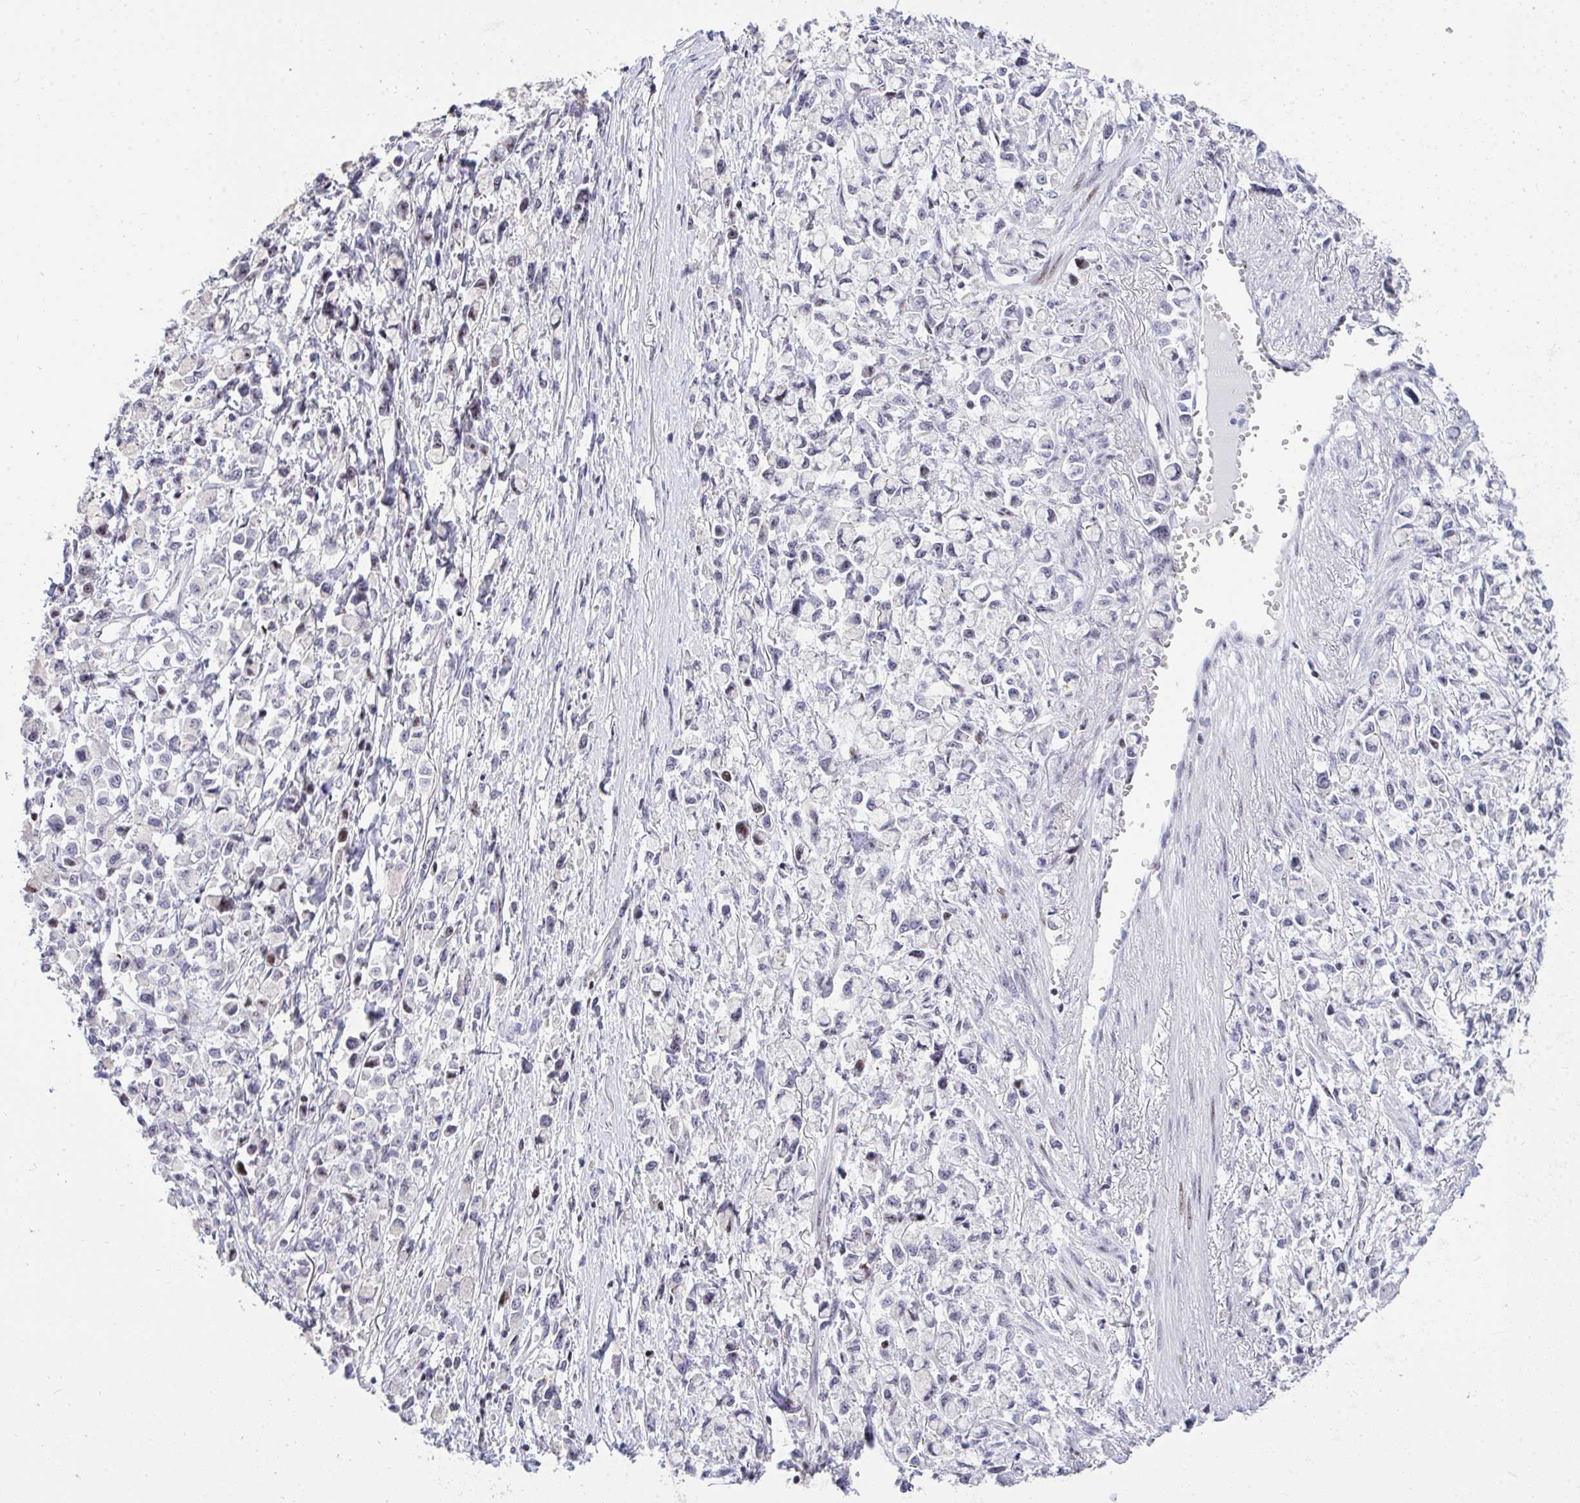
{"staining": {"intensity": "moderate", "quantity": "<25%", "location": "nuclear"}, "tissue": "stomach cancer", "cell_type": "Tumor cells", "image_type": "cancer", "snomed": [{"axis": "morphology", "description": "Adenocarcinoma, NOS"}, {"axis": "topography", "description": "Stomach"}], "caption": "Adenocarcinoma (stomach) tissue shows moderate nuclear positivity in about <25% of tumor cells", "gene": "PLPPR3", "patient": {"sex": "female", "age": 81}}